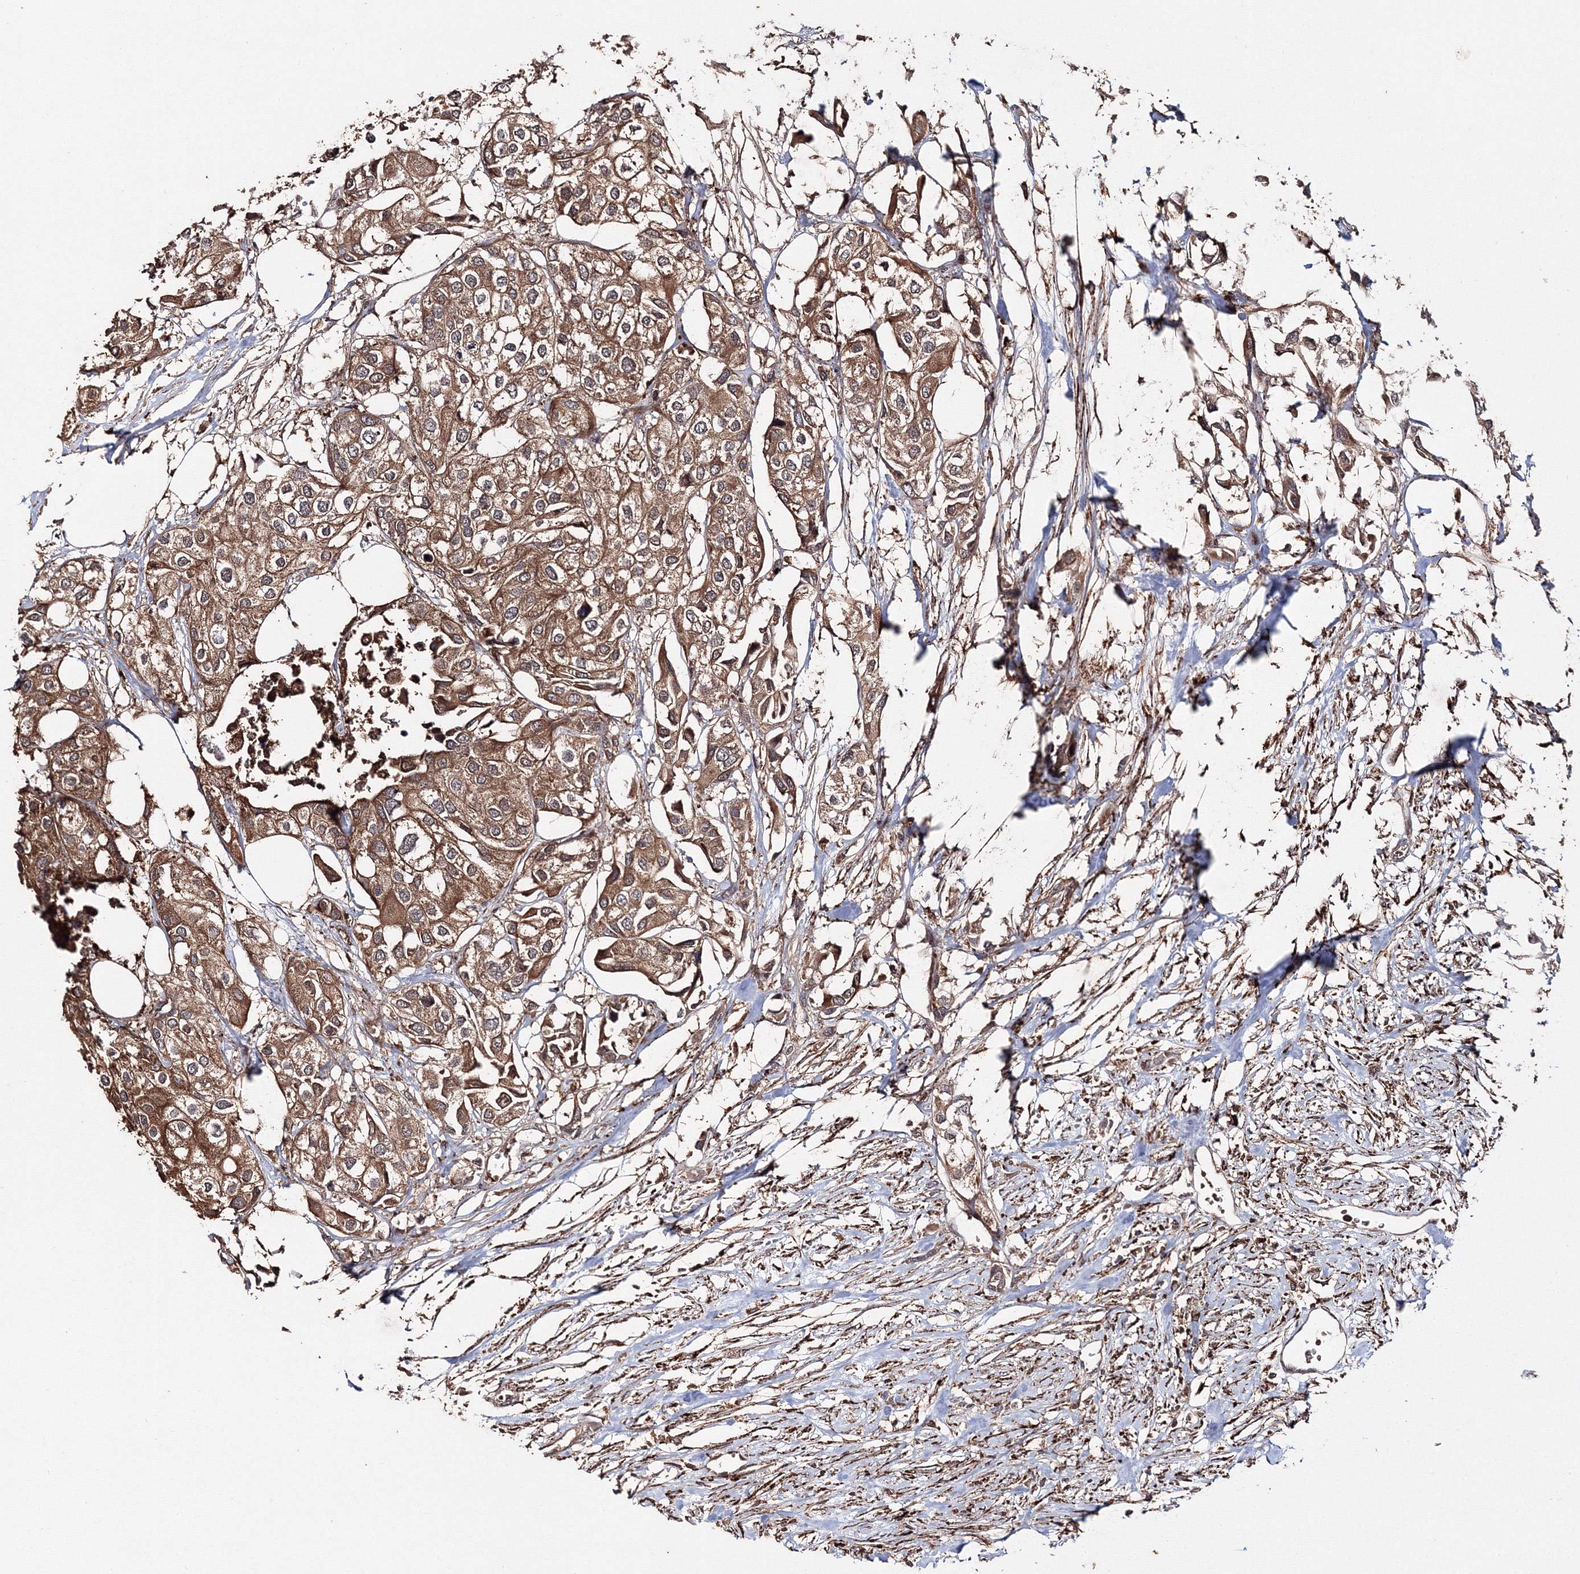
{"staining": {"intensity": "moderate", "quantity": ">75%", "location": "cytoplasmic/membranous"}, "tissue": "urothelial cancer", "cell_type": "Tumor cells", "image_type": "cancer", "snomed": [{"axis": "morphology", "description": "Urothelial carcinoma, High grade"}, {"axis": "topography", "description": "Urinary bladder"}], "caption": "Immunohistochemistry (IHC) photomicrograph of high-grade urothelial carcinoma stained for a protein (brown), which reveals medium levels of moderate cytoplasmic/membranous expression in approximately >75% of tumor cells.", "gene": "DDO", "patient": {"sex": "male", "age": 64}}